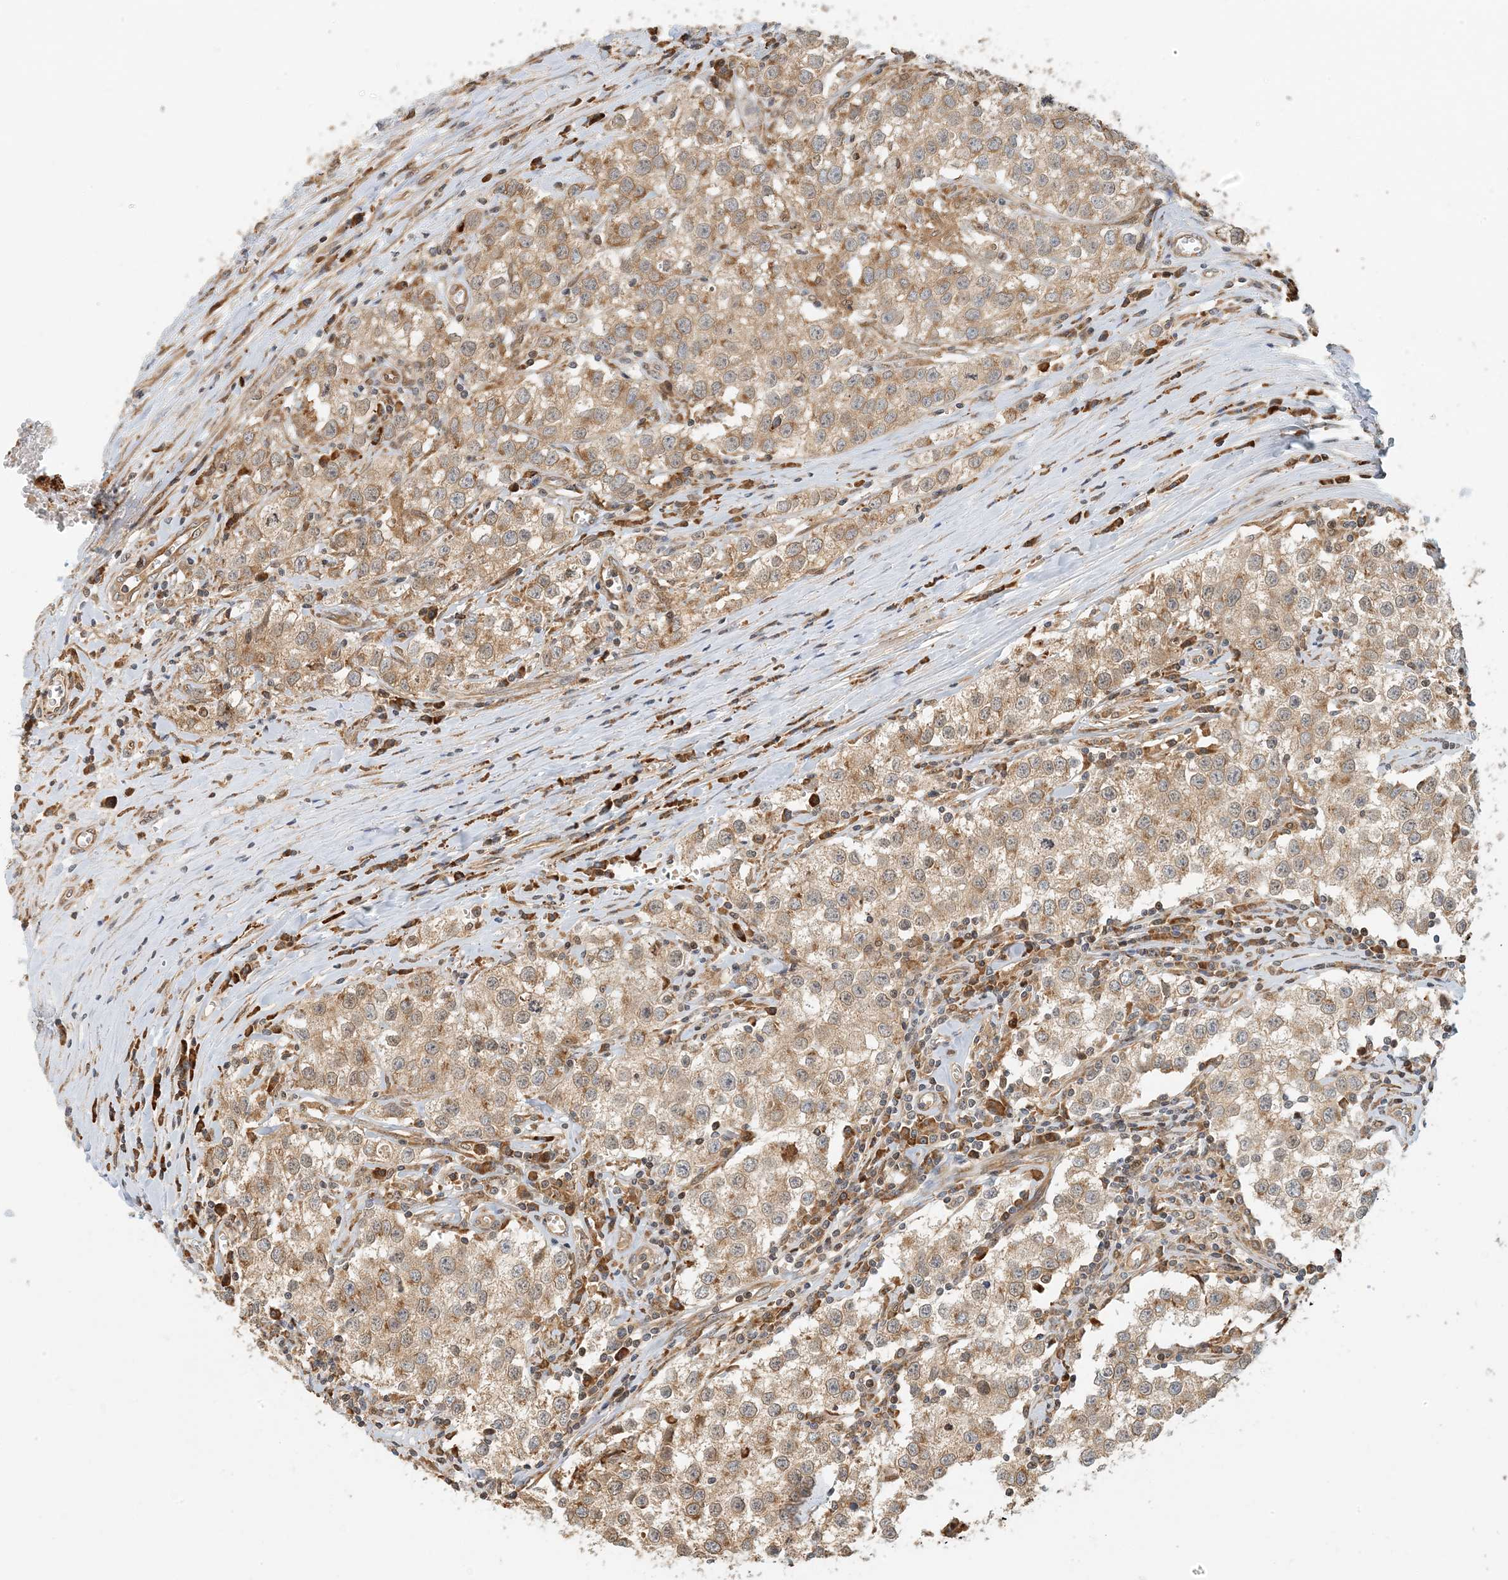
{"staining": {"intensity": "moderate", "quantity": ">75%", "location": "cytoplasmic/membranous"}, "tissue": "testis cancer", "cell_type": "Tumor cells", "image_type": "cancer", "snomed": [{"axis": "morphology", "description": "Seminoma, NOS"}, {"axis": "morphology", "description": "Carcinoma, Embryonal, NOS"}, {"axis": "topography", "description": "Testis"}], "caption": "DAB (3,3'-diaminobenzidine) immunohistochemical staining of human embryonal carcinoma (testis) exhibits moderate cytoplasmic/membranous protein staining in approximately >75% of tumor cells.", "gene": "HNMT", "patient": {"sex": "male", "age": 43}}